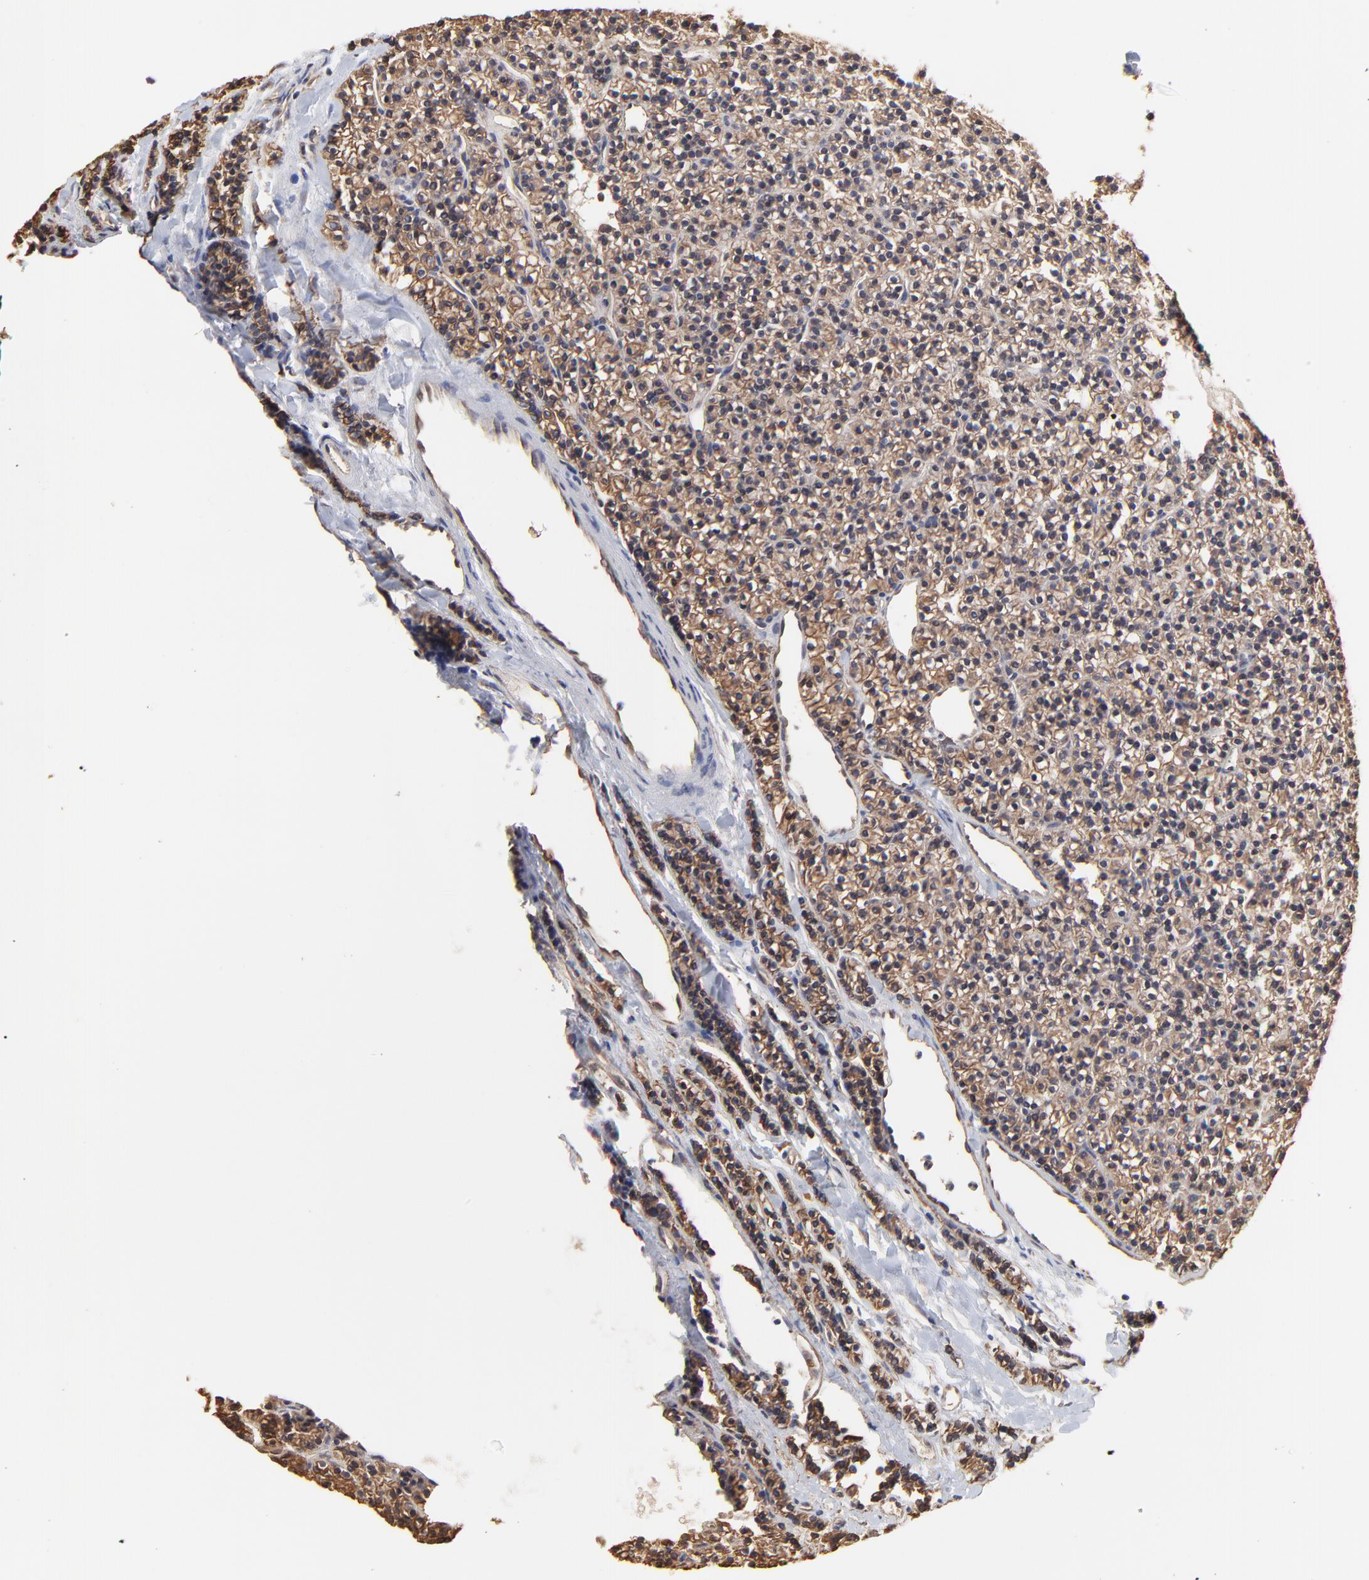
{"staining": {"intensity": "moderate", "quantity": ">75%", "location": "cytoplasmic/membranous"}, "tissue": "parathyroid gland", "cell_type": "Glandular cells", "image_type": "normal", "snomed": [{"axis": "morphology", "description": "Normal tissue, NOS"}, {"axis": "topography", "description": "Parathyroid gland"}], "caption": "Immunohistochemical staining of unremarkable human parathyroid gland exhibits >75% levels of moderate cytoplasmic/membranous protein staining in approximately >75% of glandular cells.", "gene": "ARMT1", "patient": {"sex": "female", "age": 45}}